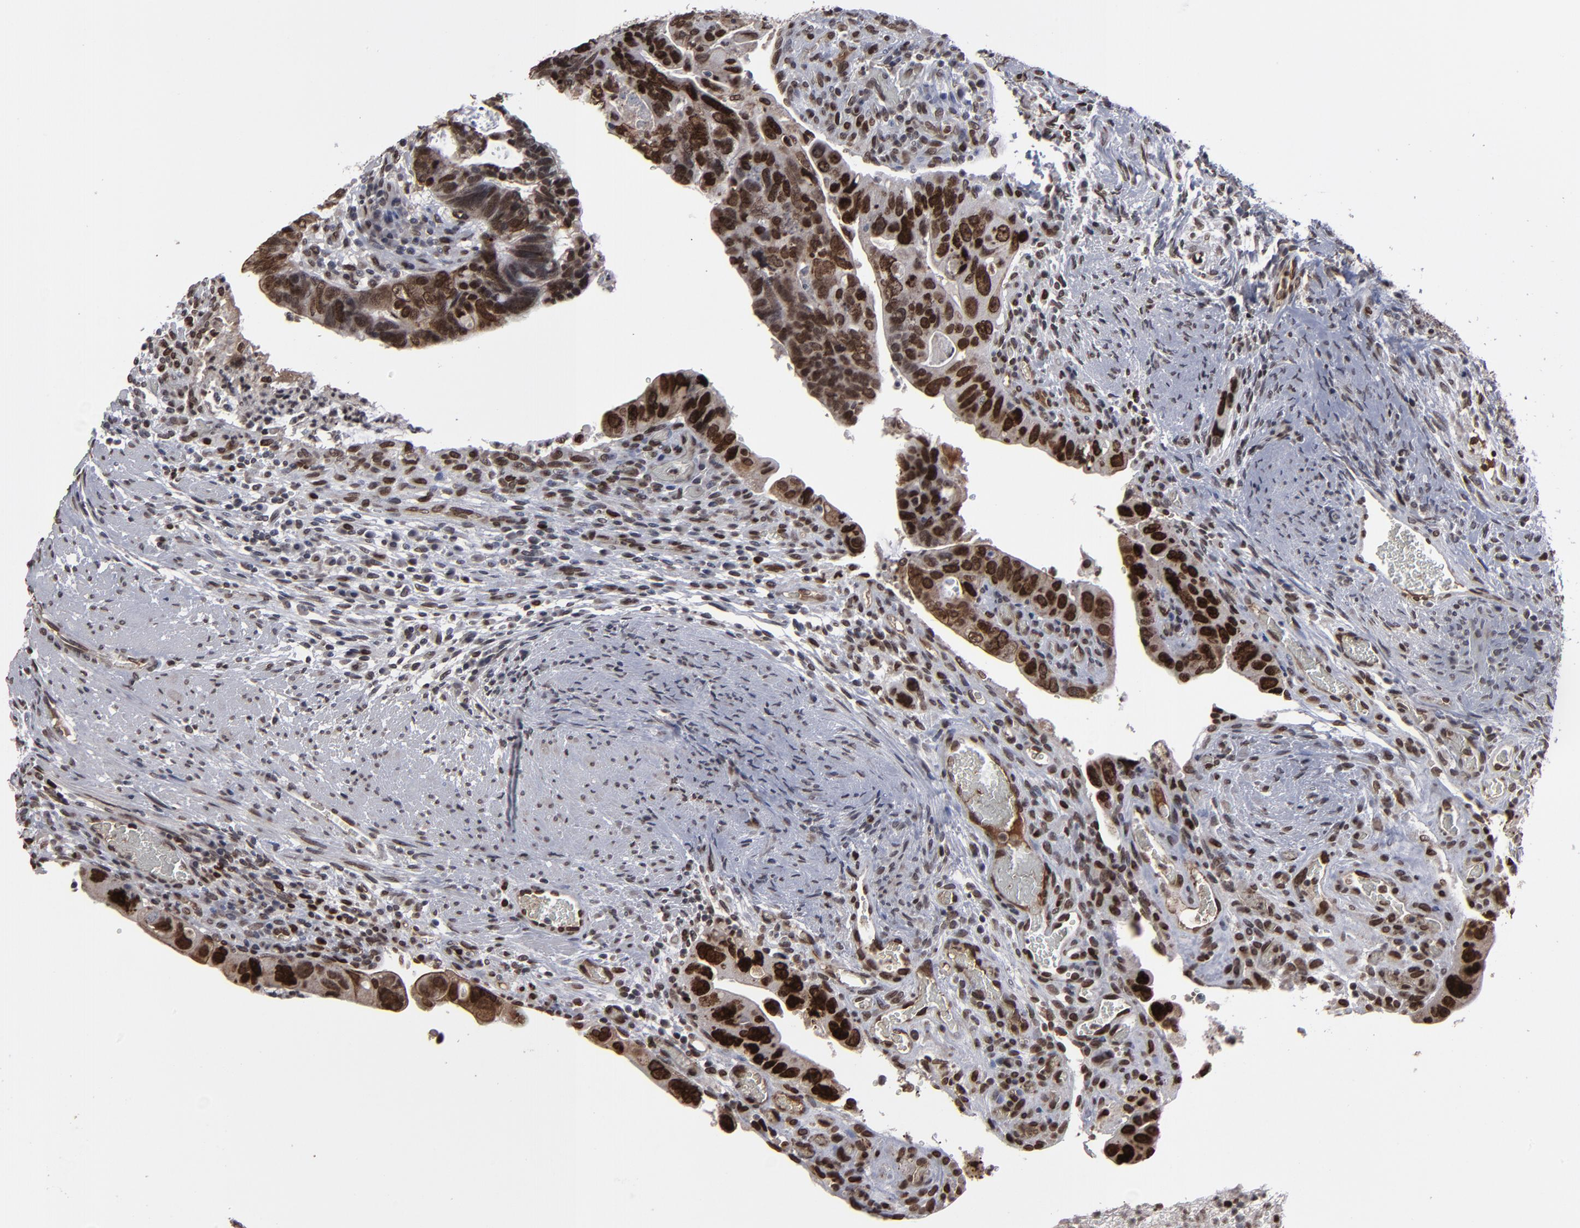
{"staining": {"intensity": "strong", "quantity": "25%-75%", "location": "nuclear"}, "tissue": "colorectal cancer", "cell_type": "Tumor cells", "image_type": "cancer", "snomed": [{"axis": "morphology", "description": "Adenocarcinoma, NOS"}, {"axis": "topography", "description": "Rectum"}], "caption": "Tumor cells exhibit high levels of strong nuclear staining in approximately 25%-75% of cells in colorectal cancer.", "gene": "BAZ1A", "patient": {"sex": "male", "age": 53}}